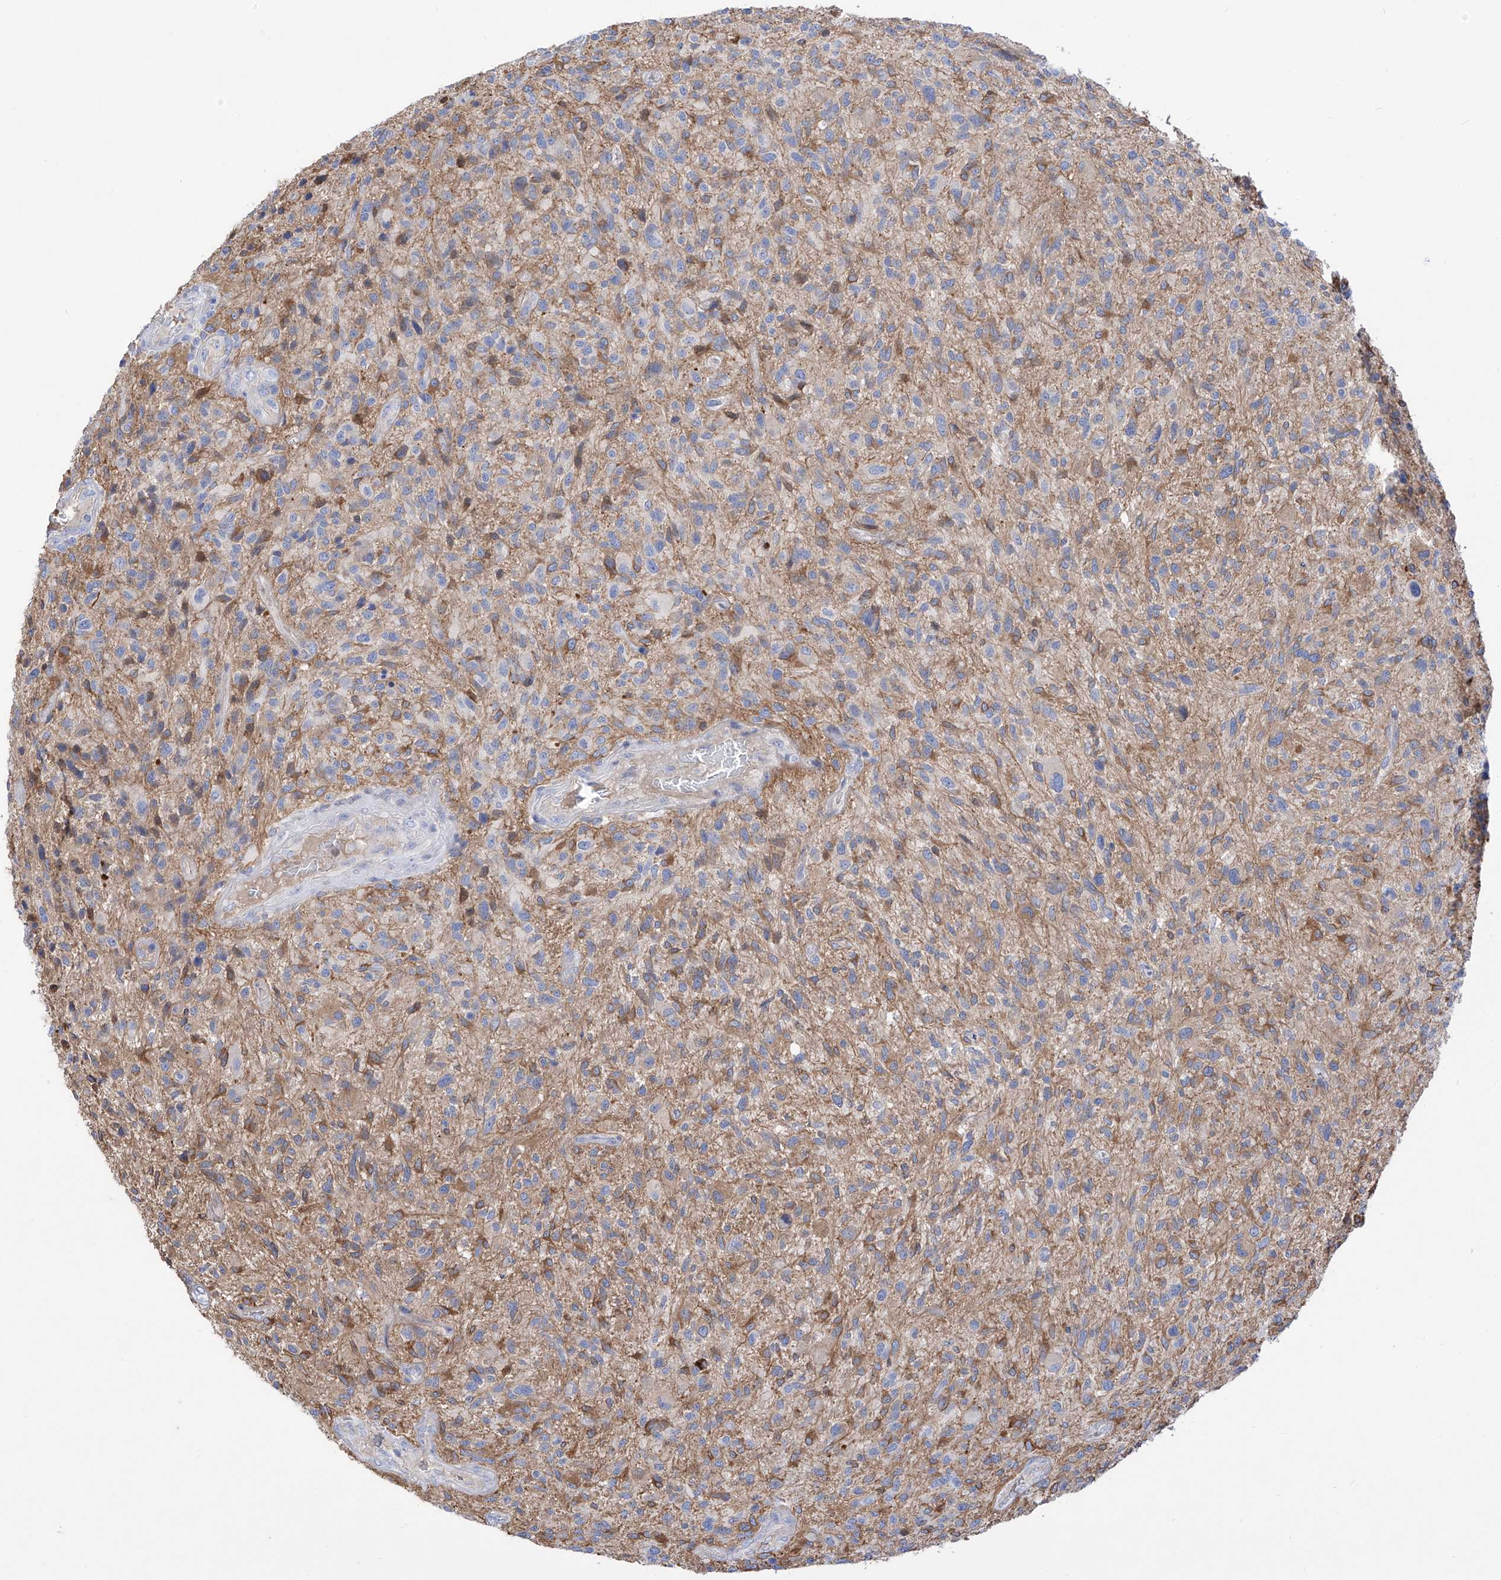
{"staining": {"intensity": "weak", "quantity": "<25%", "location": "cytoplasmic/membranous"}, "tissue": "glioma", "cell_type": "Tumor cells", "image_type": "cancer", "snomed": [{"axis": "morphology", "description": "Glioma, malignant, High grade"}, {"axis": "topography", "description": "Brain"}], "caption": "This histopathology image is of glioma stained with immunohistochemistry to label a protein in brown with the nuclei are counter-stained blue. There is no staining in tumor cells.", "gene": "ZNF653", "patient": {"sex": "male", "age": 47}}